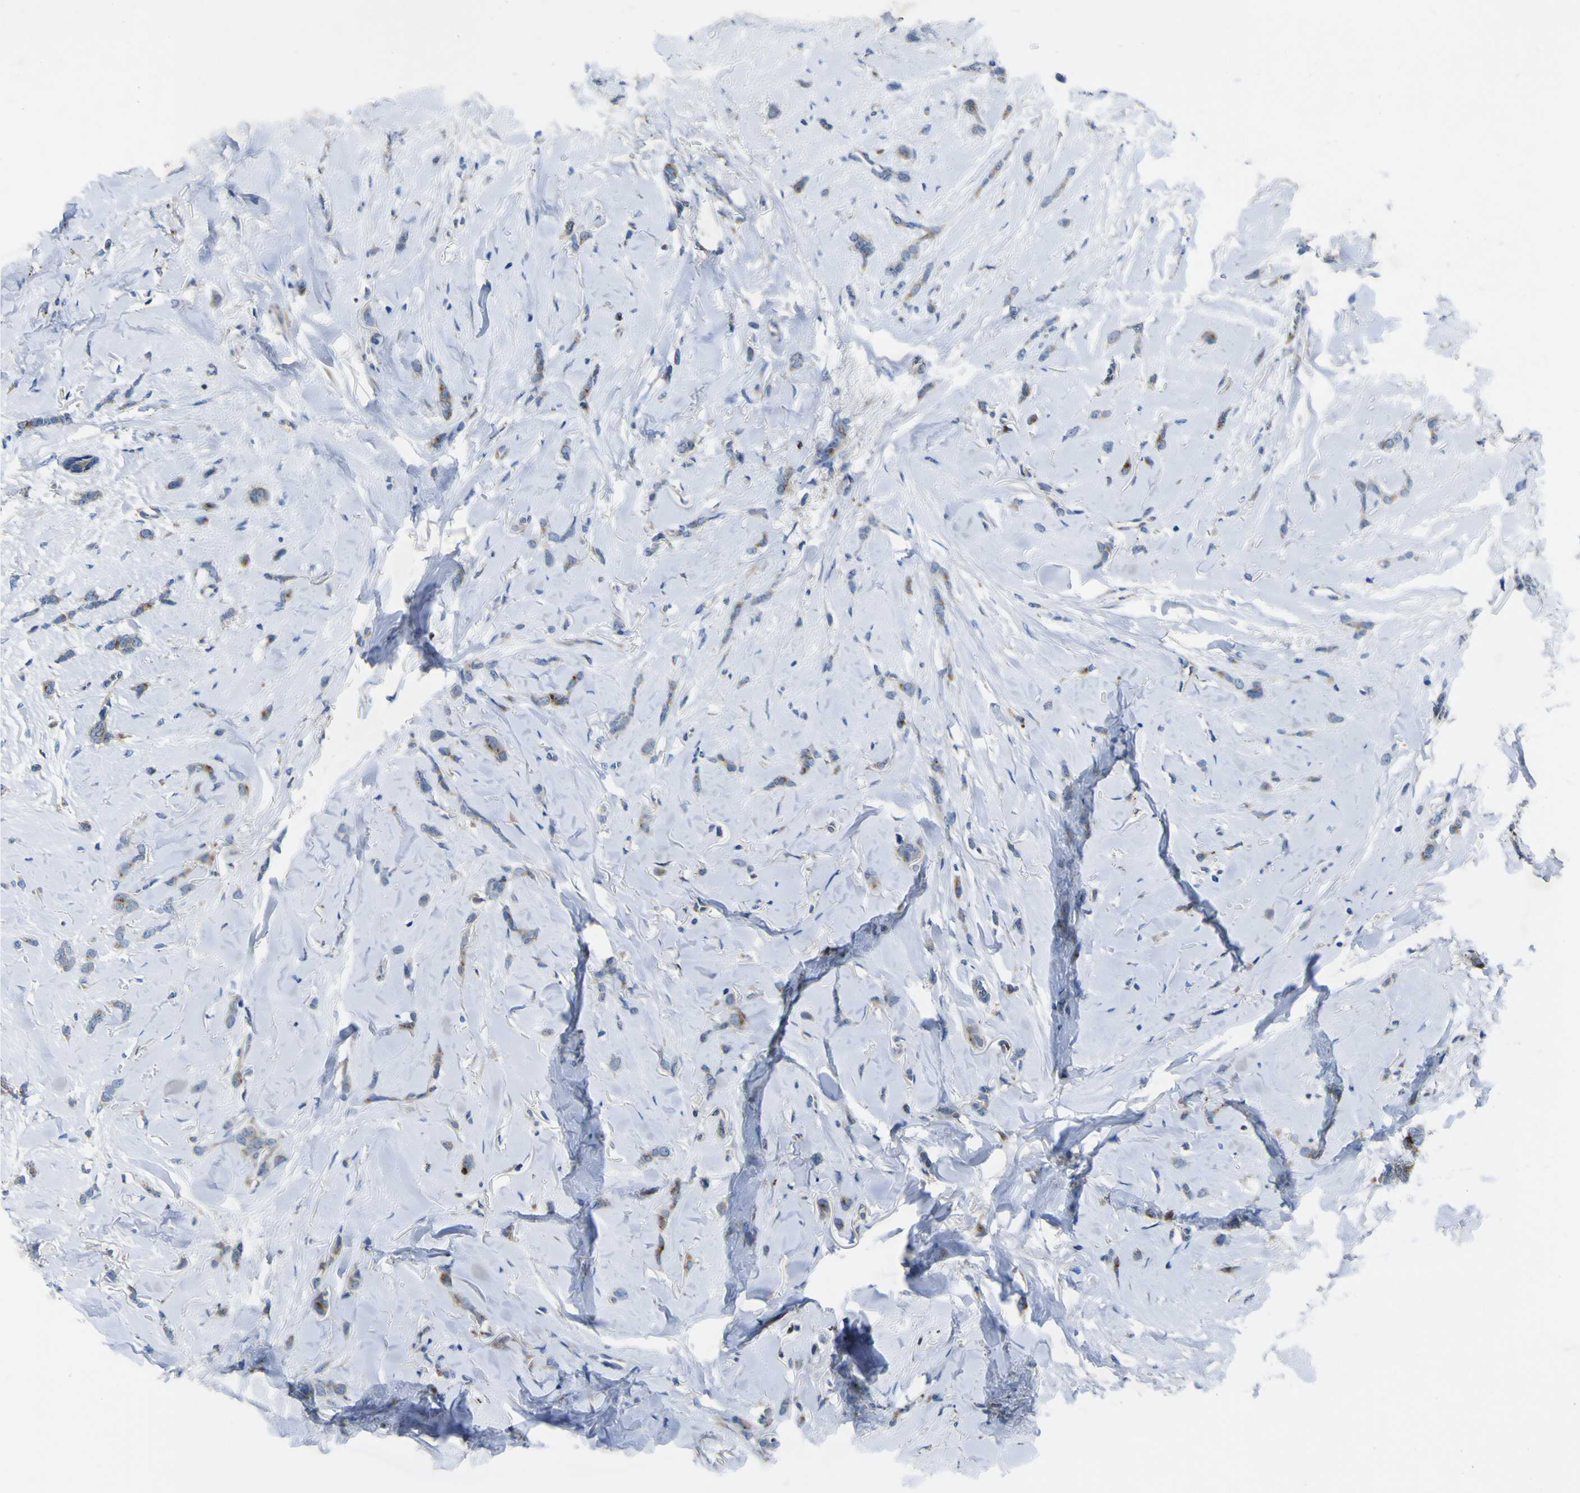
{"staining": {"intensity": "strong", "quantity": "<25%", "location": "cytoplasmic/membranous"}, "tissue": "breast cancer", "cell_type": "Tumor cells", "image_type": "cancer", "snomed": [{"axis": "morphology", "description": "Lobular carcinoma"}, {"axis": "topography", "description": "Skin"}, {"axis": "topography", "description": "Breast"}], "caption": "Immunohistochemical staining of human breast cancer reveals medium levels of strong cytoplasmic/membranous protein expression in approximately <25% of tumor cells.", "gene": "CST3", "patient": {"sex": "female", "age": 46}}